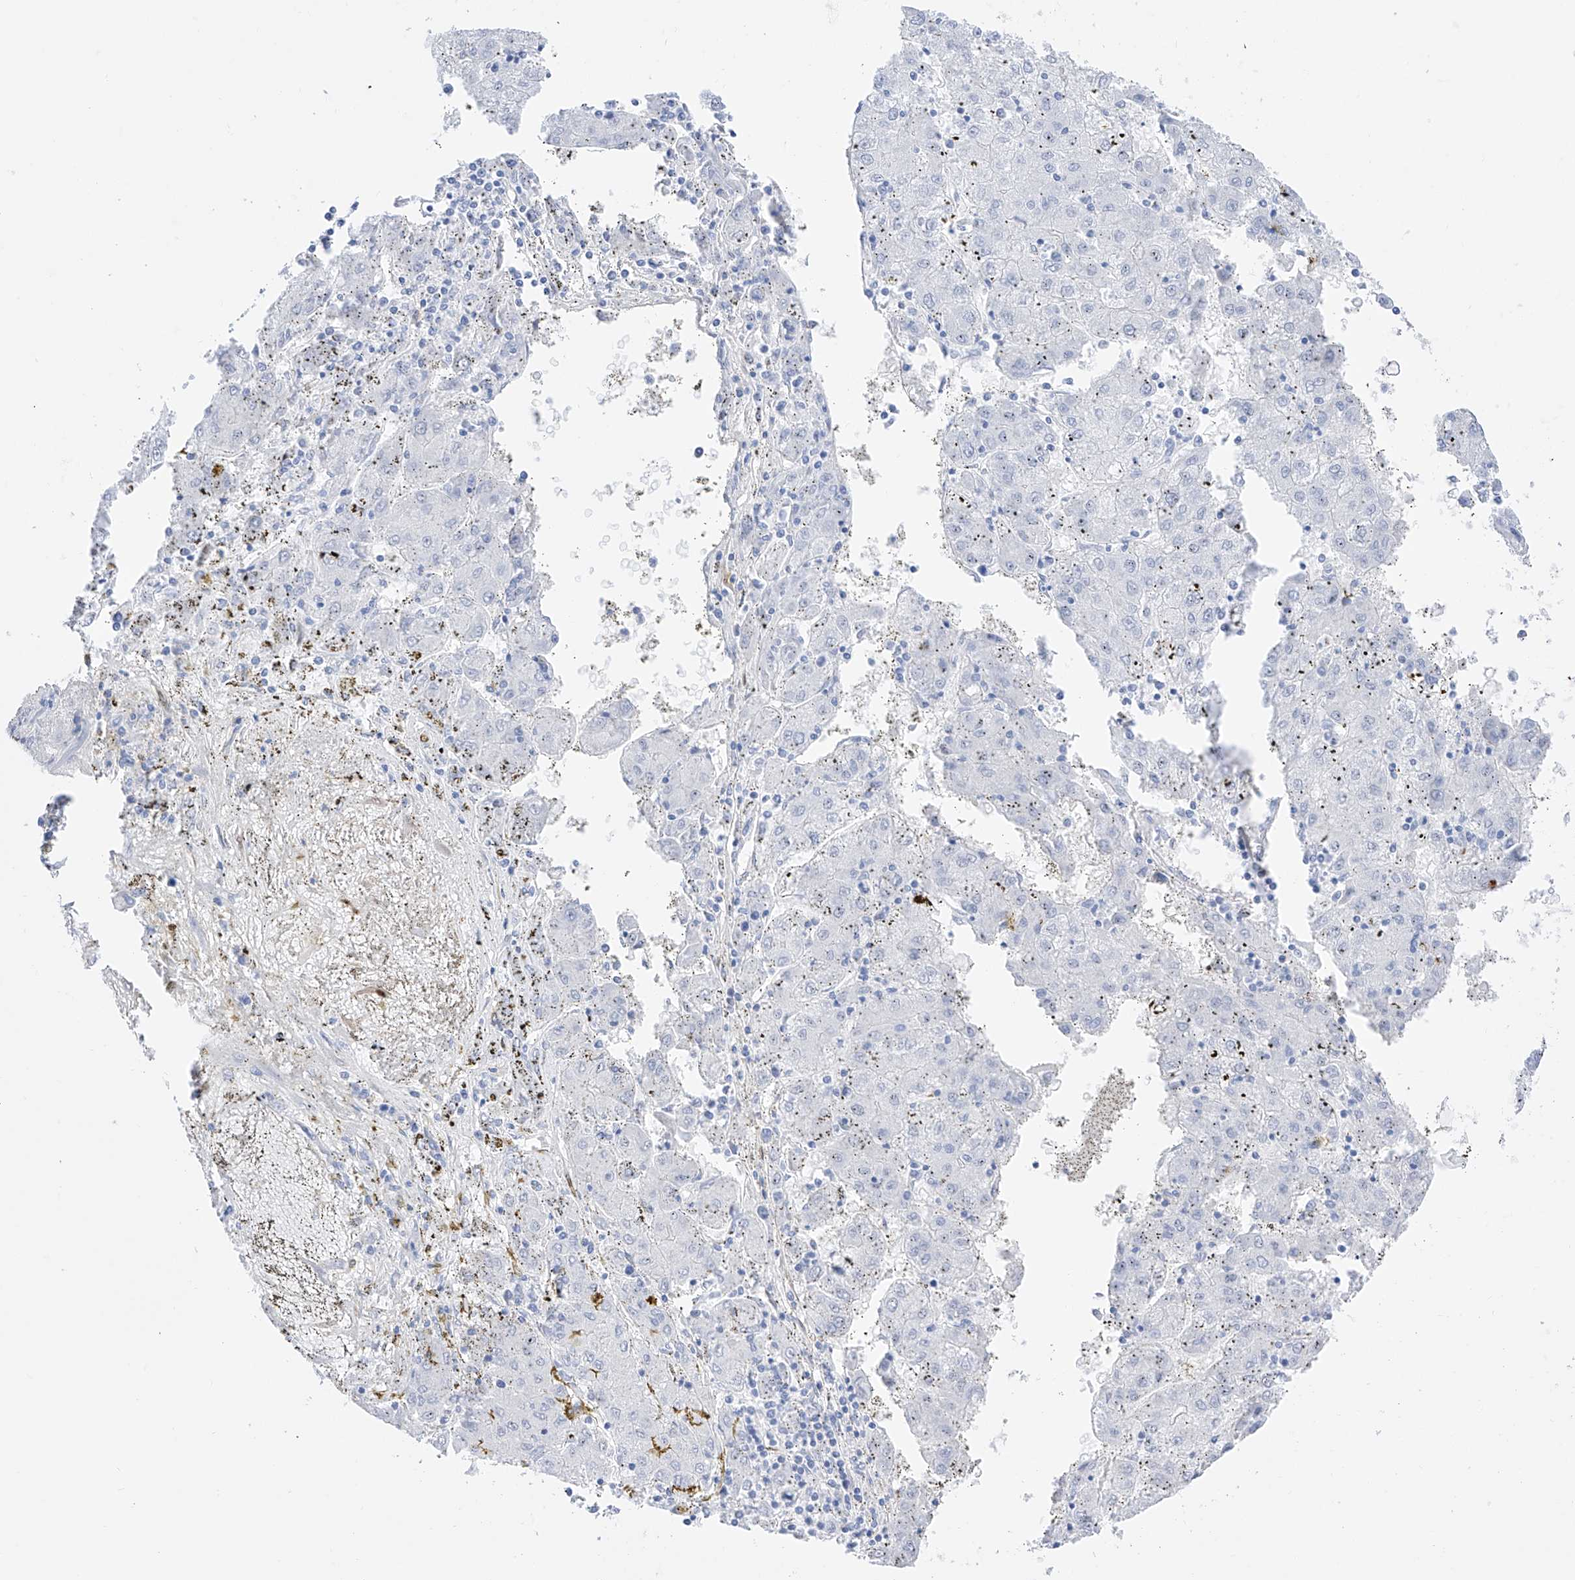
{"staining": {"intensity": "negative", "quantity": "none", "location": "none"}, "tissue": "liver cancer", "cell_type": "Tumor cells", "image_type": "cancer", "snomed": [{"axis": "morphology", "description": "Carcinoma, Hepatocellular, NOS"}, {"axis": "topography", "description": "Liver"}], "caption": "Immunohistochemistry (IHC) micrograph of neoplastic tissue: human liver cancer stained with DAB (3,3'-diaminobenzidine) shows no significant protein expression in tumor cells.", "gene": "TRPC7", "patient": {"sex": "male", "age": 72}}